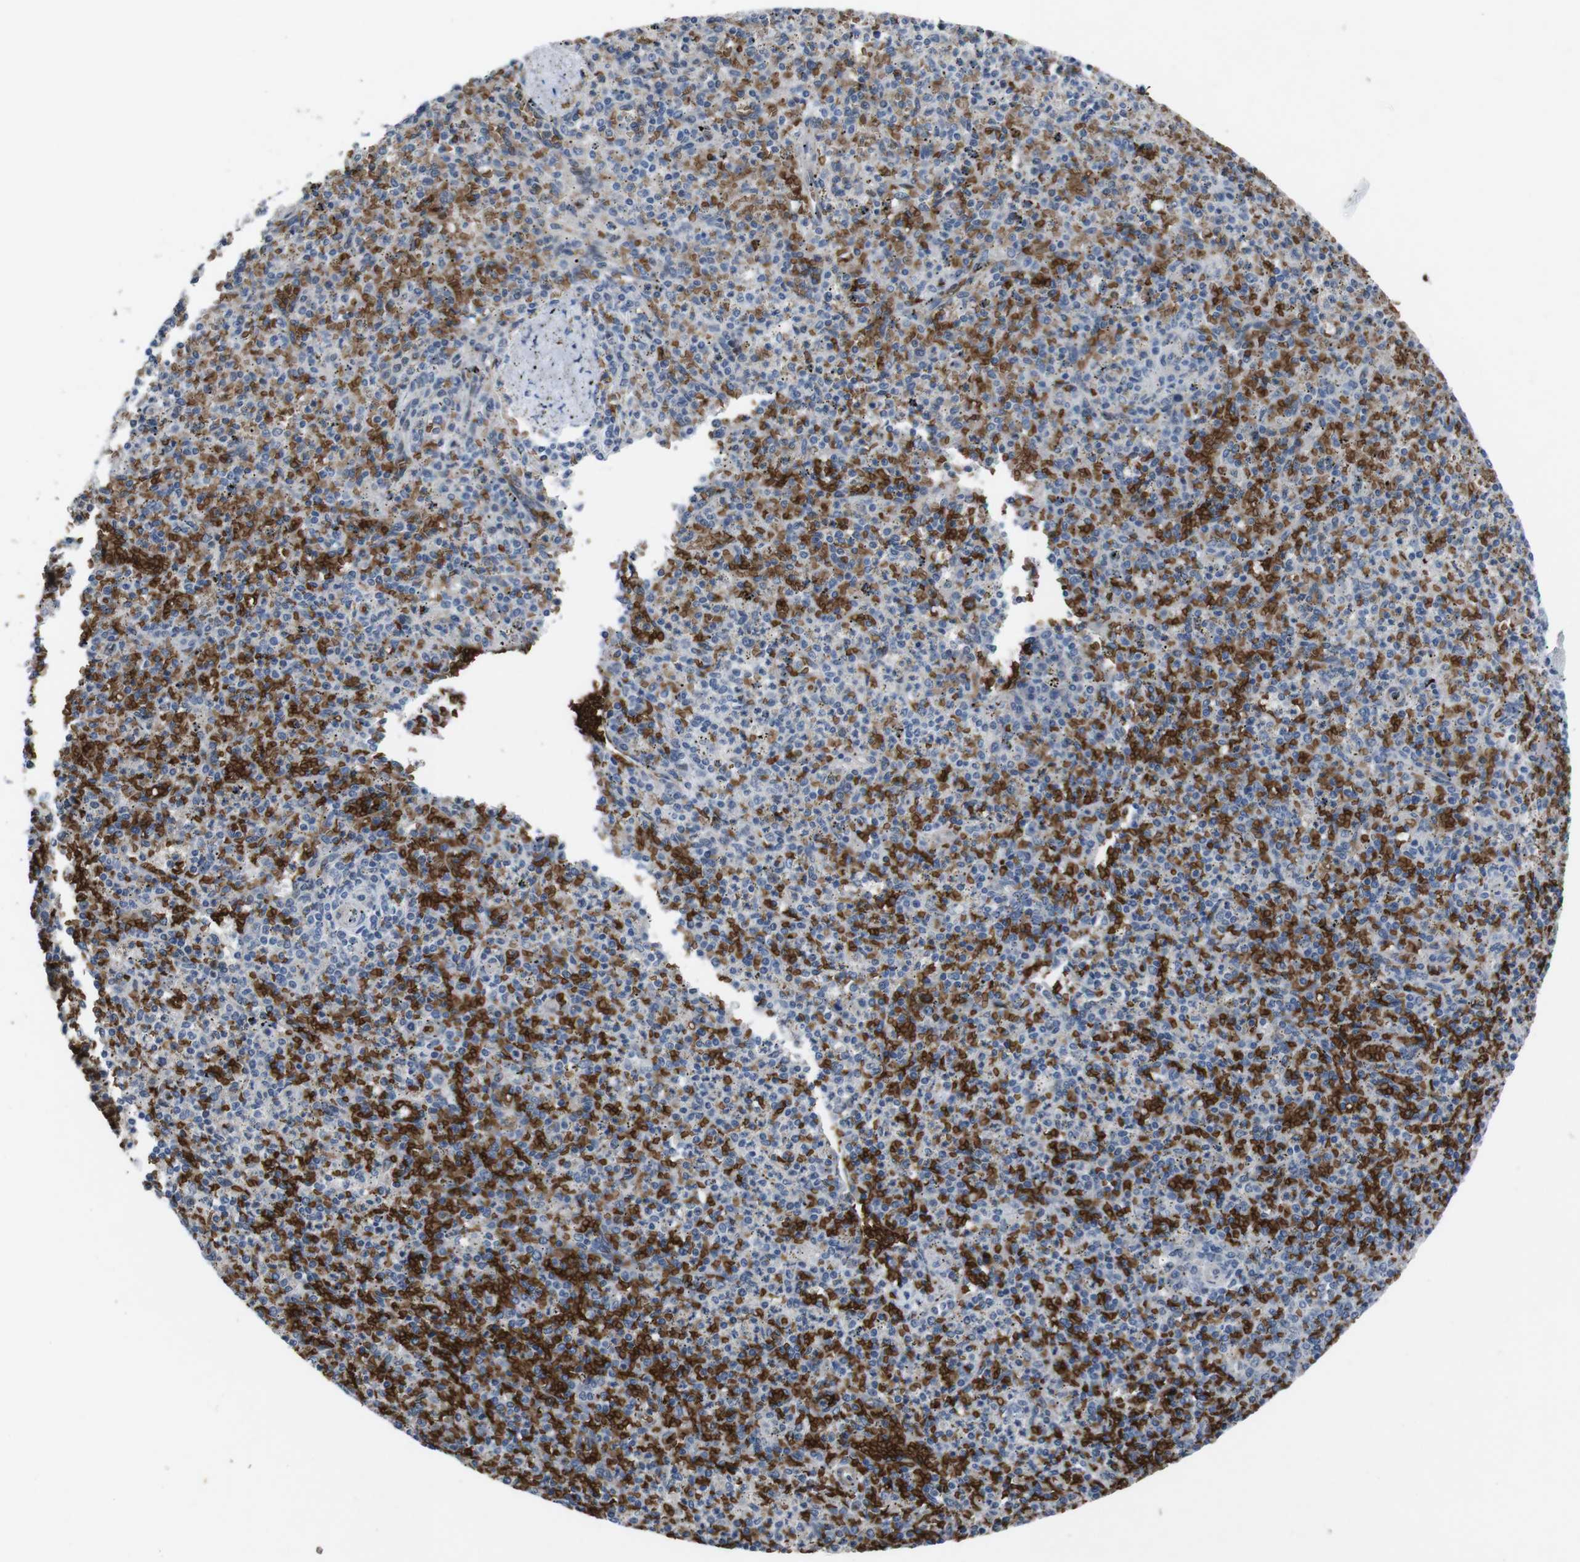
{"staining": {"intensity": "negative", "quantity": "none", "location": "none"}, "tissue": "spleen", "cell_type": "Cells in red pulp", "image_type": "normal", "snomed": [{"axis": "morphology", "description": "Normal tissue, NOS"}, {"axis": "topography", "description": "Spleen"}], "caption": "High power microscopy photomicrograph of an IHC image of benign spleen, revealing no significant expression in cells in red pulp. (Brightfield microscopy of DAB immunohistochemistry at high magnification).", "gene": "SPTB", "patient": {"sex": "male", "age": 72}}